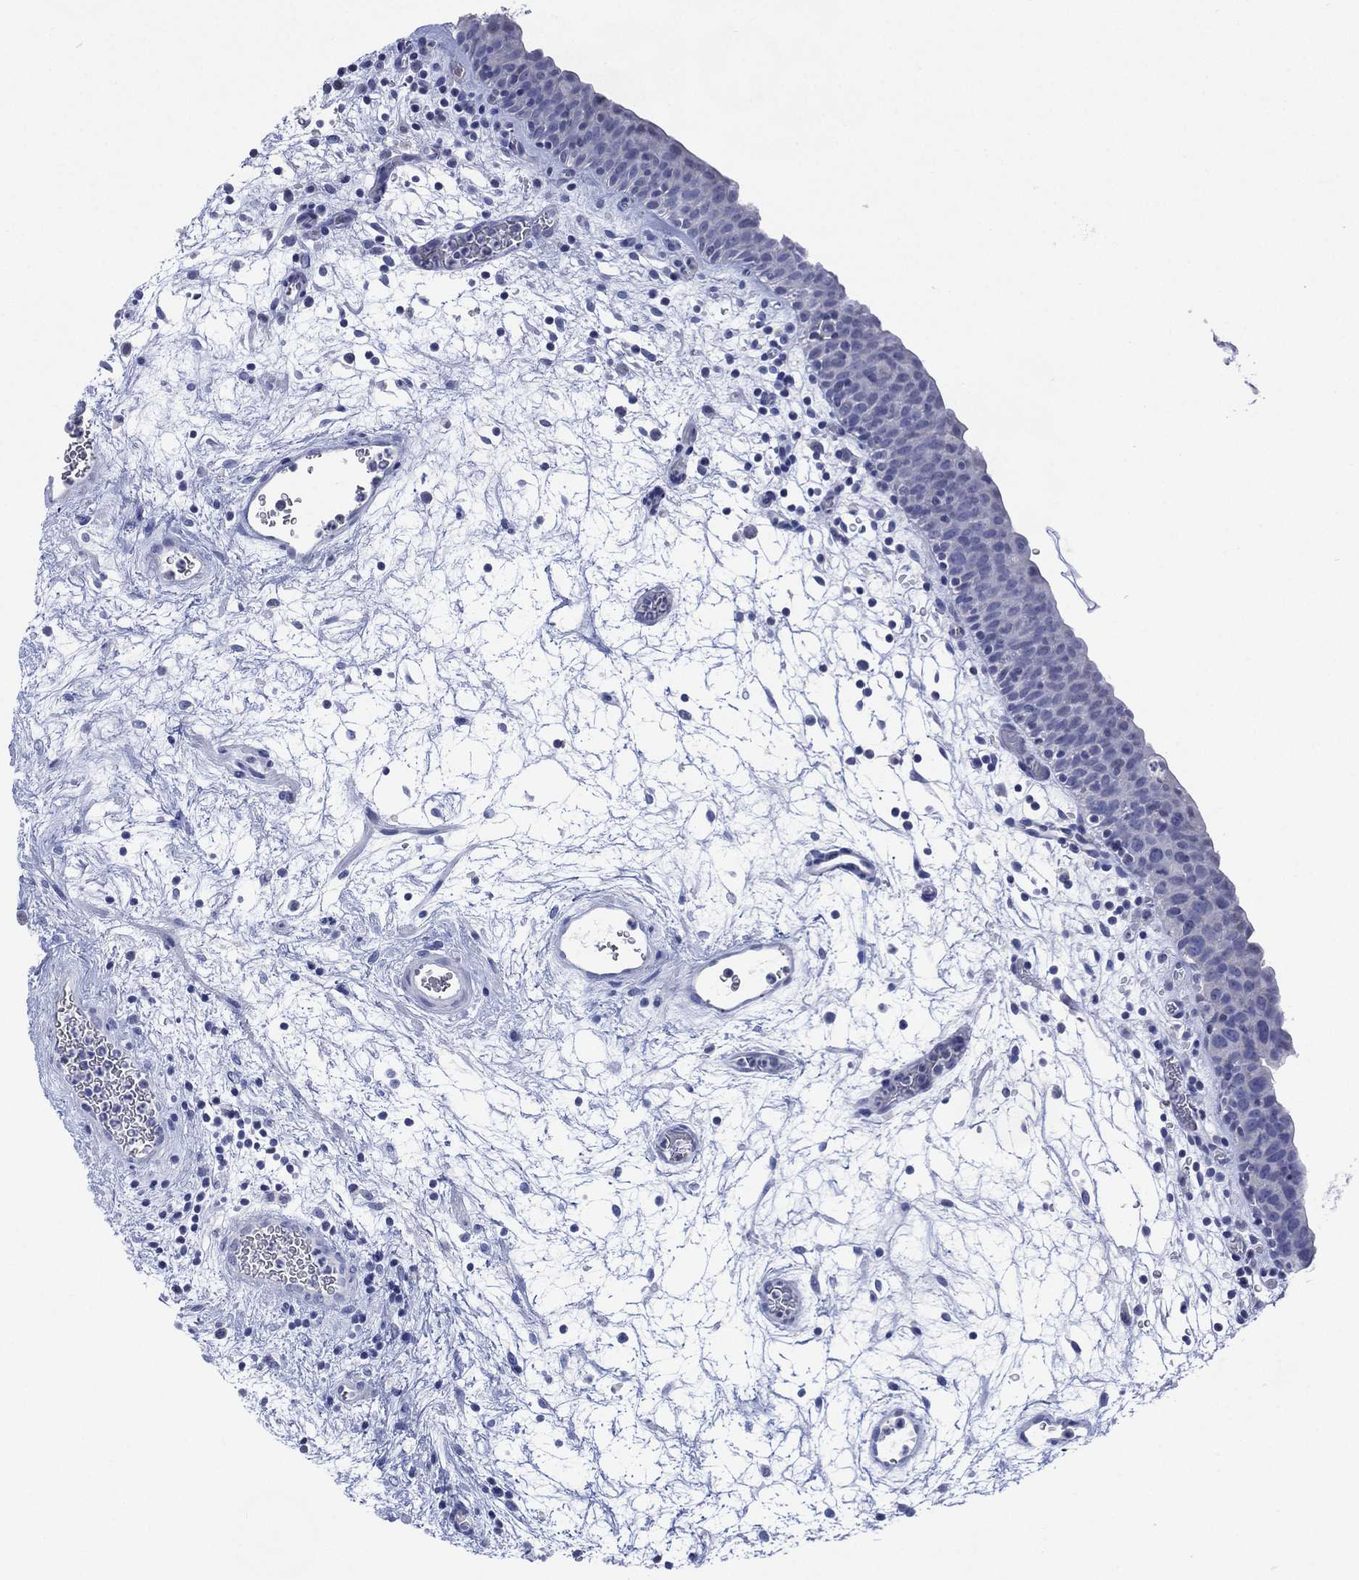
{"staining": {"intensity": "negative", "quantity": "none", "location": "none"}, "tissue": "urinary bladder", "cell_type": "Urothelial cells", "image_type": "normal", "snomed": [{"axis": "morphology", "description": "Normal tissue, NOS"}, {"axis": "topography", "description": "Urinary bladder"}], "caption": "High power microscopy image of an immunohistochemistry micrograph of benign urinary bladder, revealing no significant positivity in urothelial cells.", "gene": "TMEM247", "patient": {"sex": "male", "age": 37}}